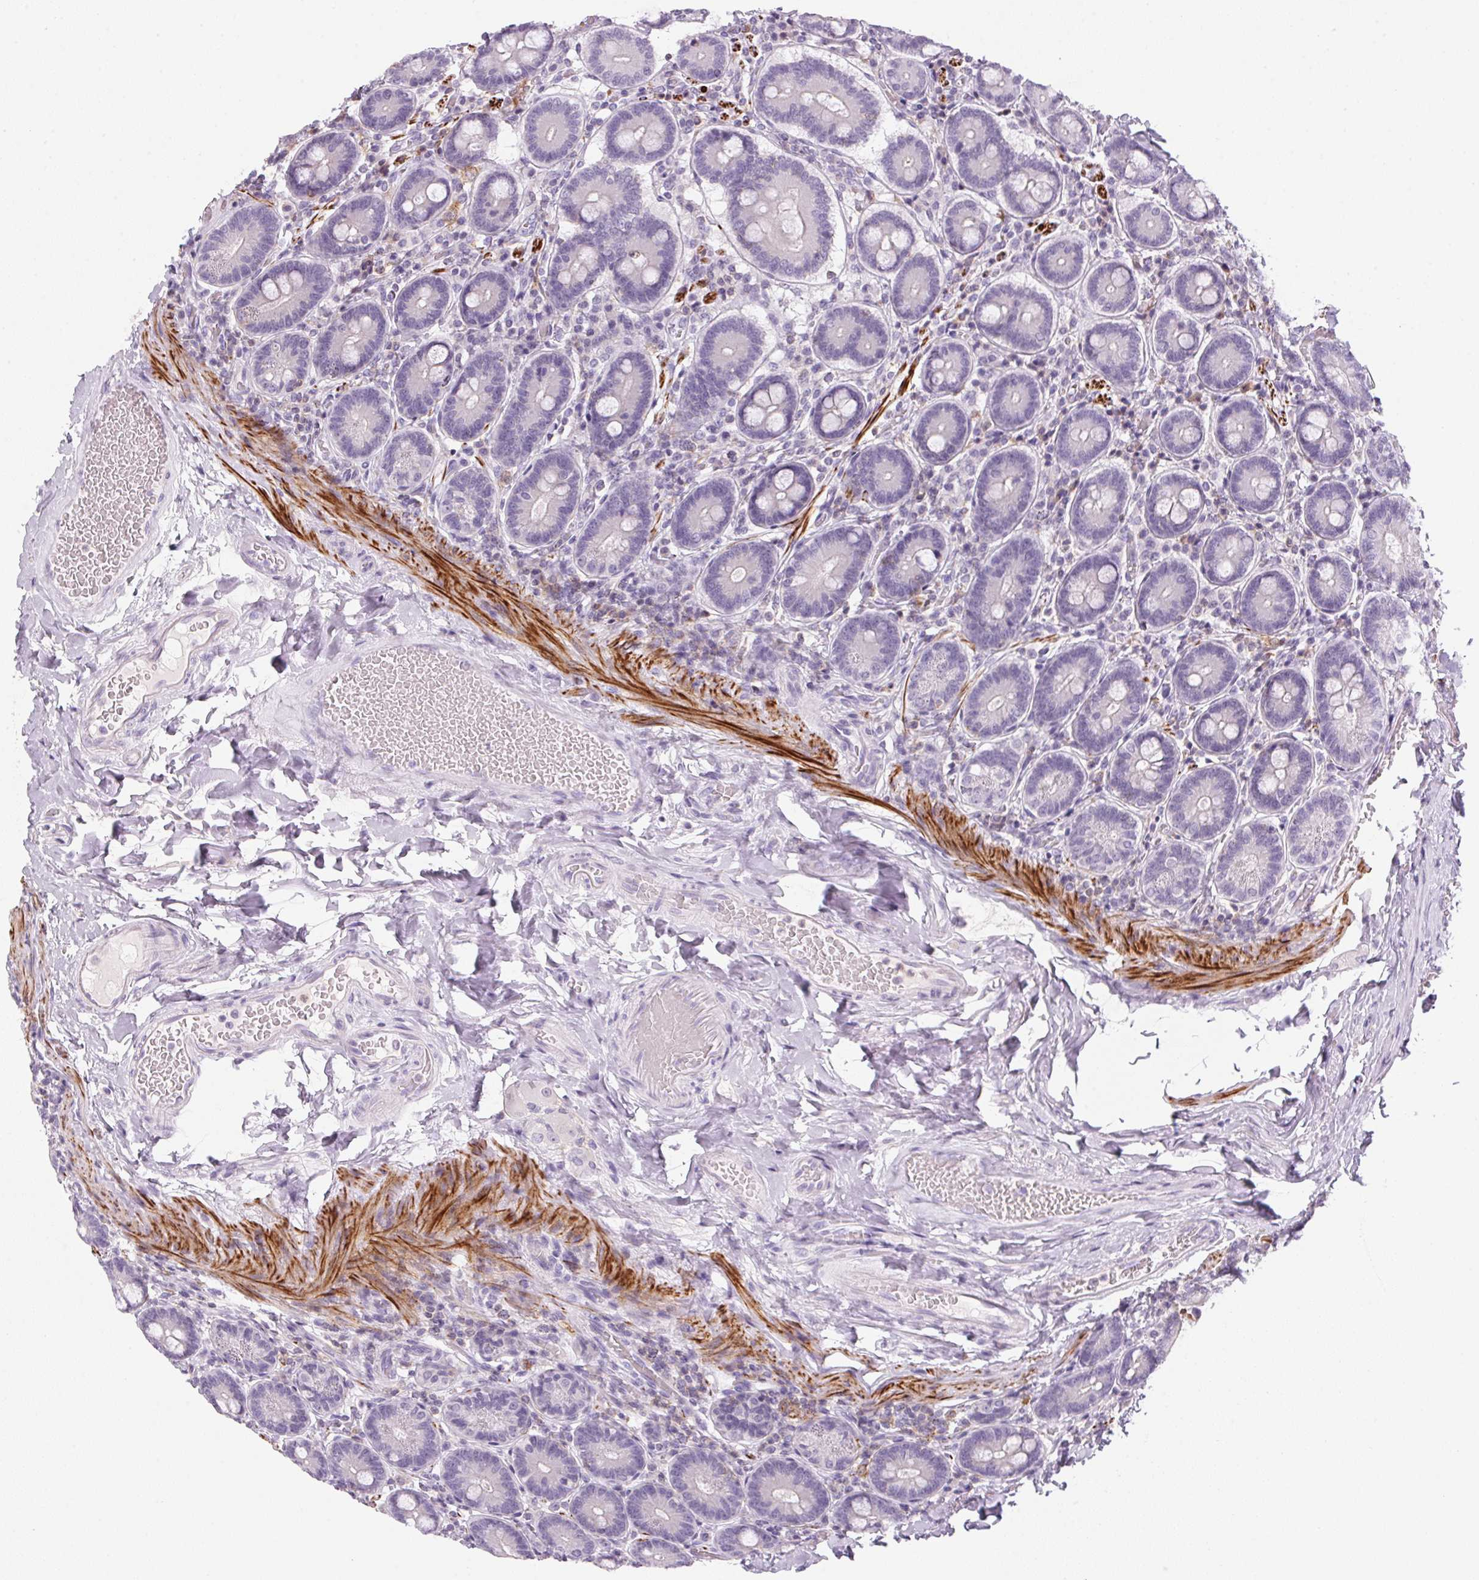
{"staining": {"intensity": "negative", "quantity": "none", "location": "none"}, "tissue": "duodenum", "cell_type": "Glandular cells", "image_type": "normal", "snomed": [{"axis": "morphology", "description": "Normal tissue, NOS"}, {"axis": "topography", "description": "Duodenum"}], "caption": "IHC of normal human duodenum shows no positivity in glandular cells.", "gene": "ECPAS", "patient": {"sex": "female", "age": 62}}